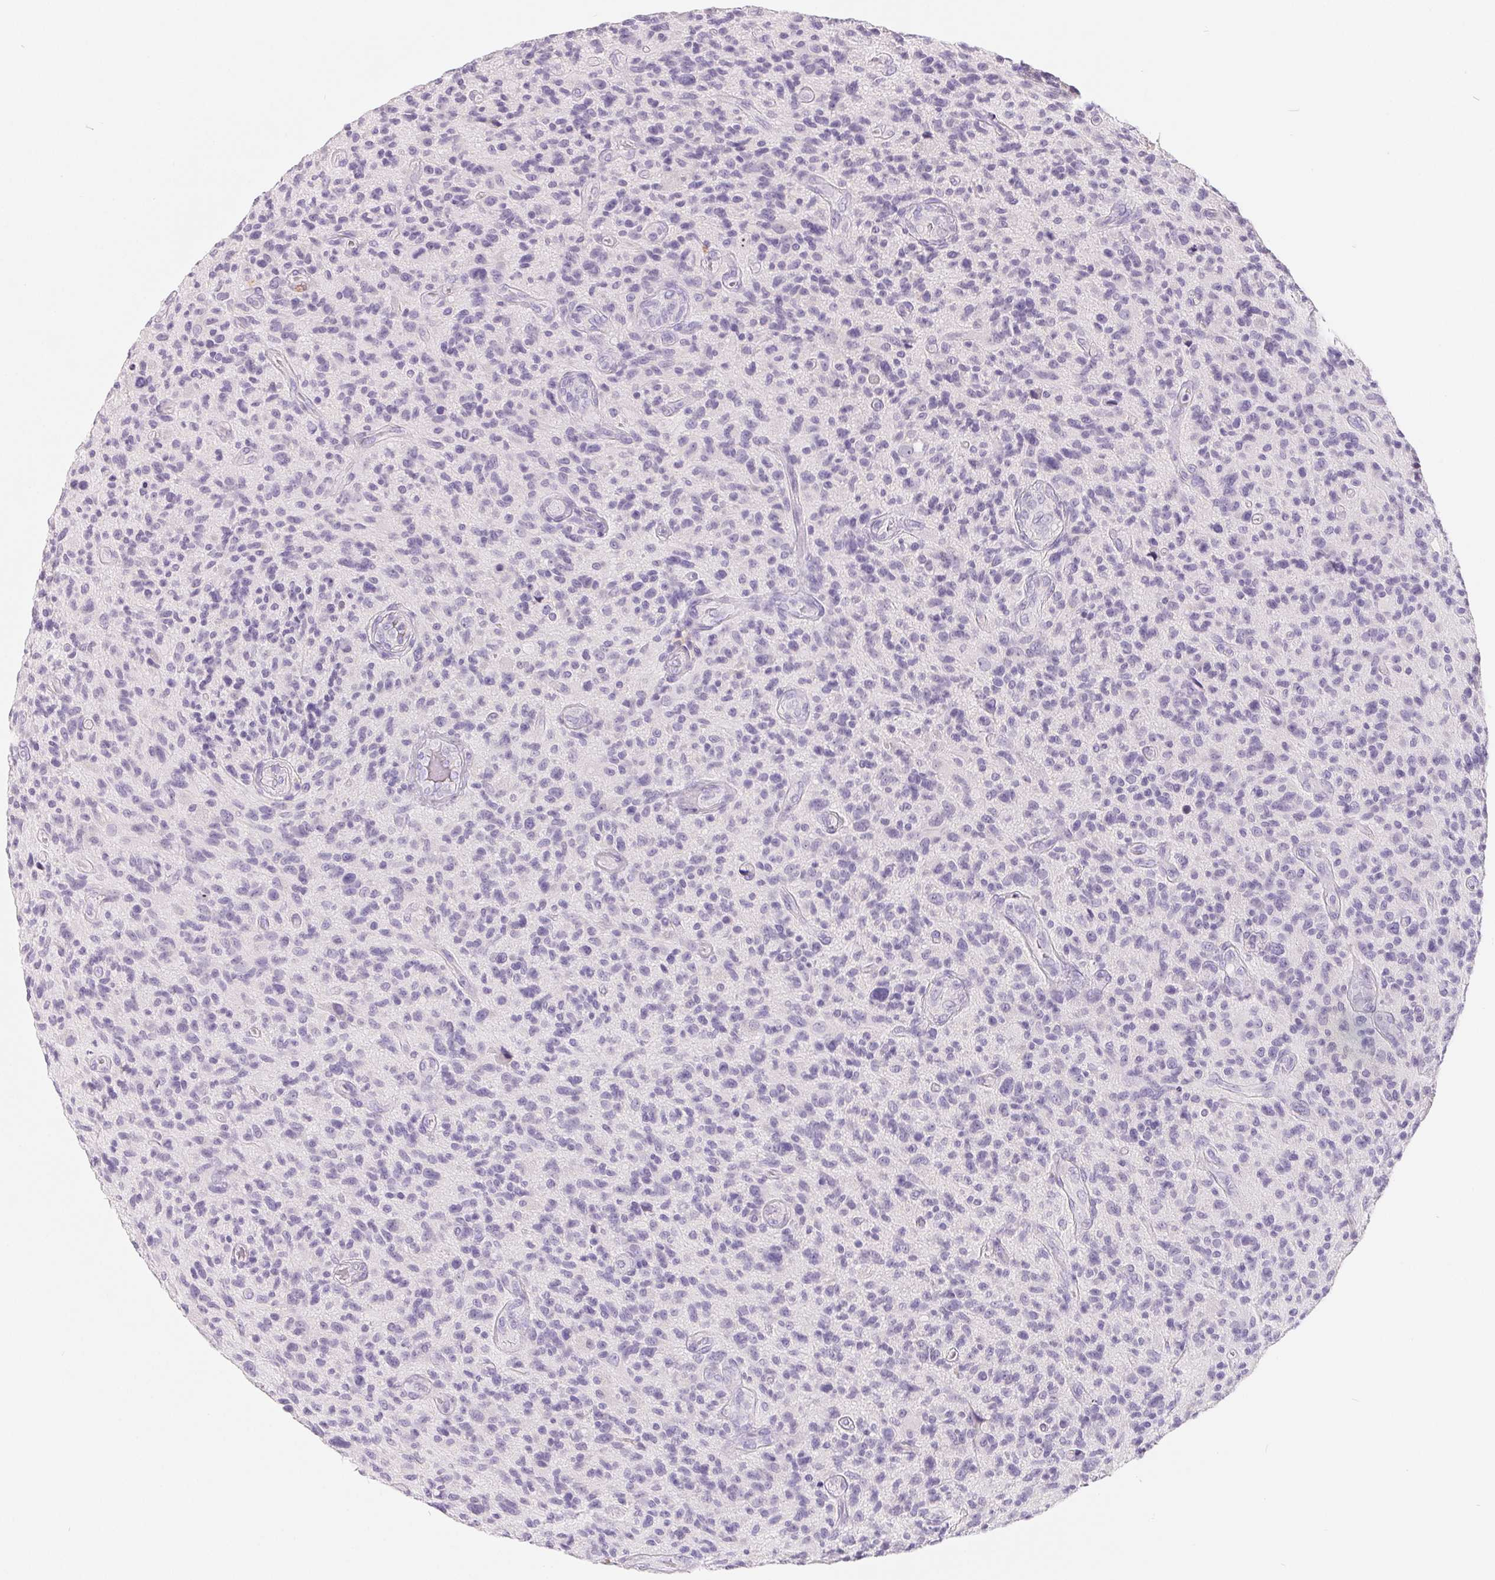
{"staining": {"intensity": "negative", "quantity": "none", "location": "none"}, "tissue": "glioma", "cell_type": "Tumor cells", "image_type": "cancer", "snomed": [{"axis": "morphology", "description": "Glioma, malignant, High grade"}, {"axis": "topography", "description": "Brain"}], "caption": "Tumor cells are negative for protein expression in human malignant high-grade glioma.", "gene": "SPACA5B", "patient": {"sex": "male", "age": 47}}